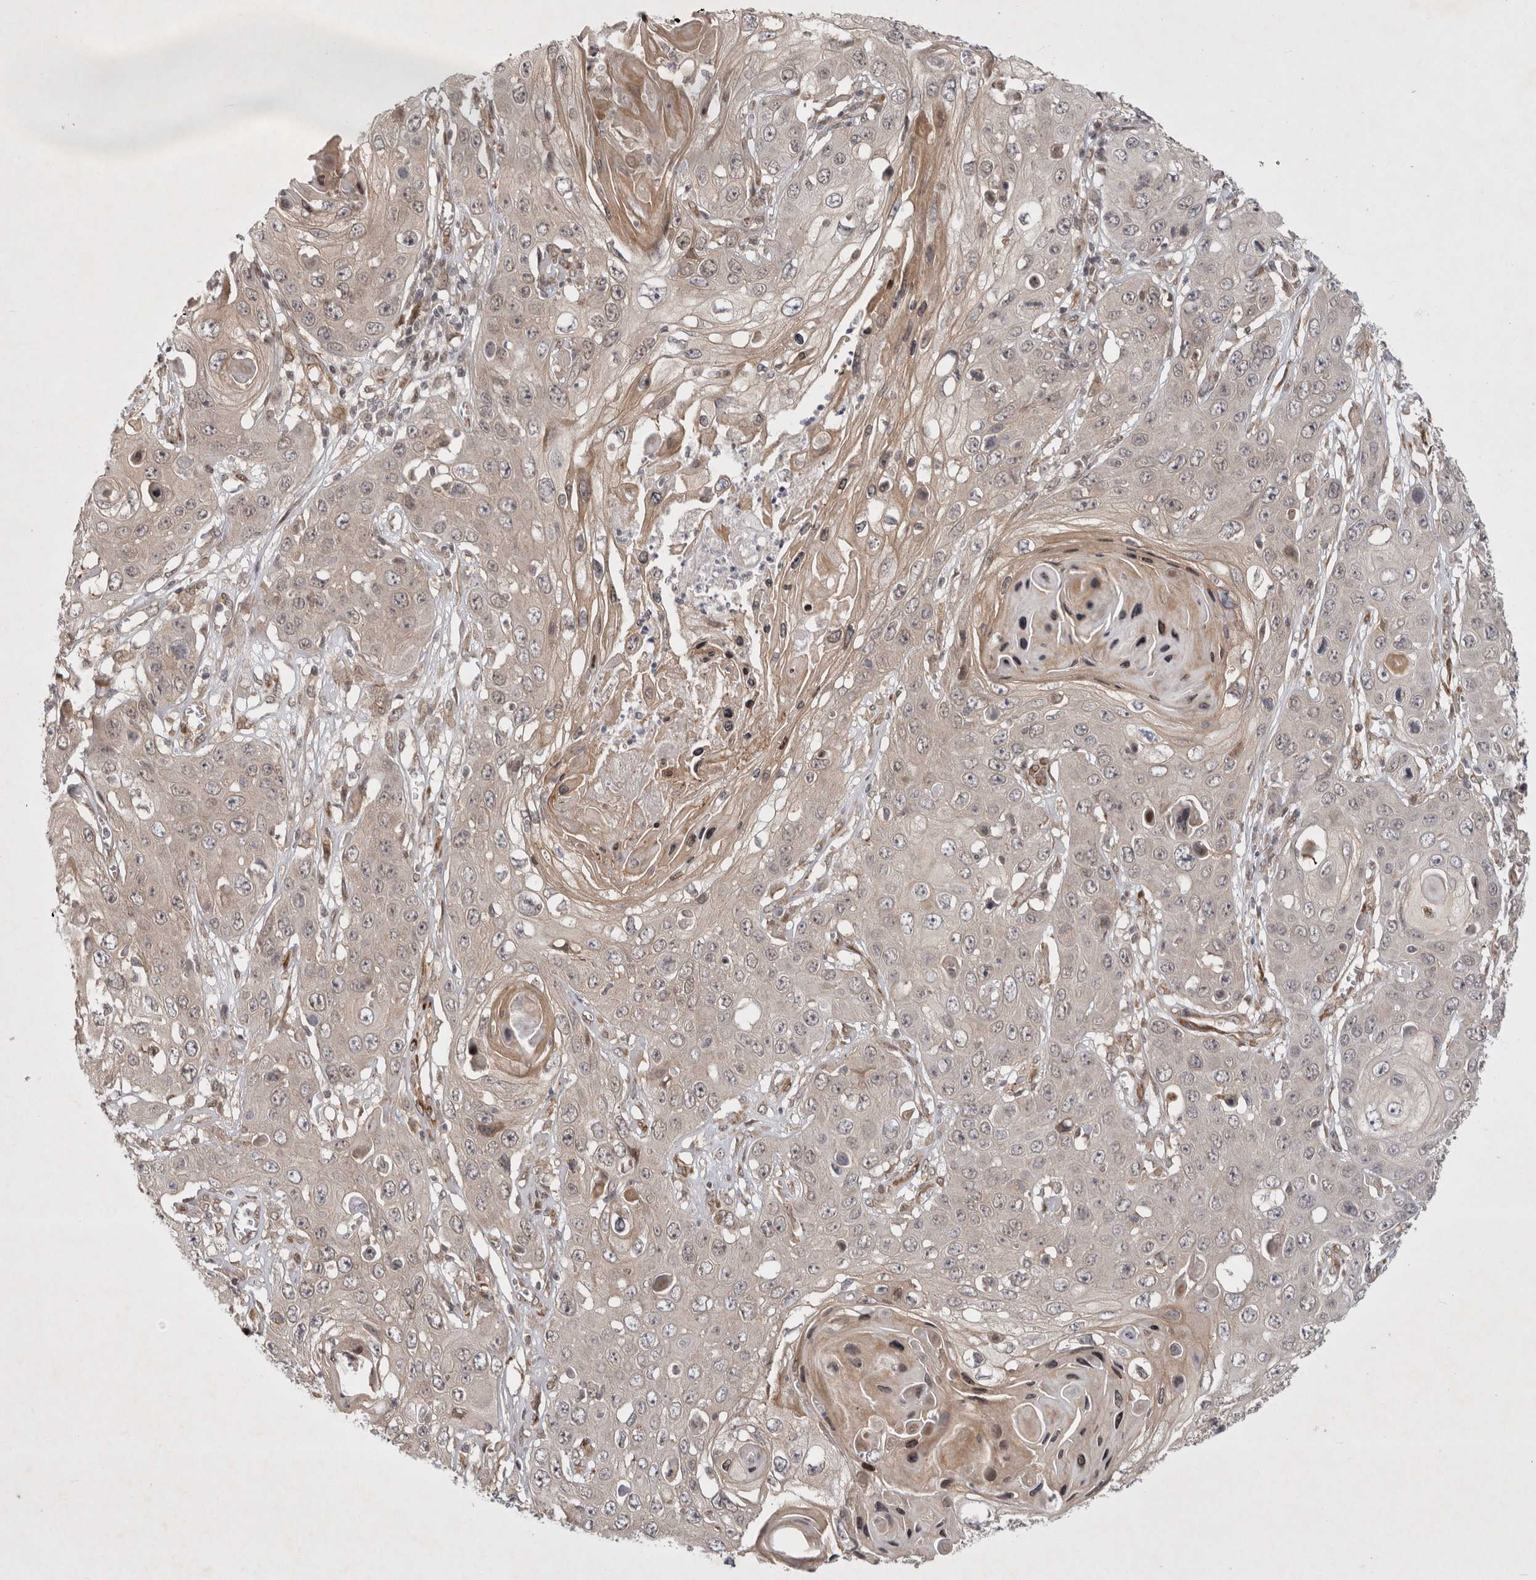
{"staining": {"intensity": "negative", "quantity": "none", "location": "none"}, "tissue": "skin cancer", "cell_type": "Tumor cells", "image_type": "cancer", "snomed": [{"axis": "morphology", "description": "Squamous cell carcinoma, NOS"}, {"axis": "topography", "description": "Skin"}], "caption": "DAB immunohistochemical staining of skin squamous cell carcinoma shows no significant positivity in tumor cells.", "gene": "ZNF318", "patient": {"sex": "male", "age": 55}}